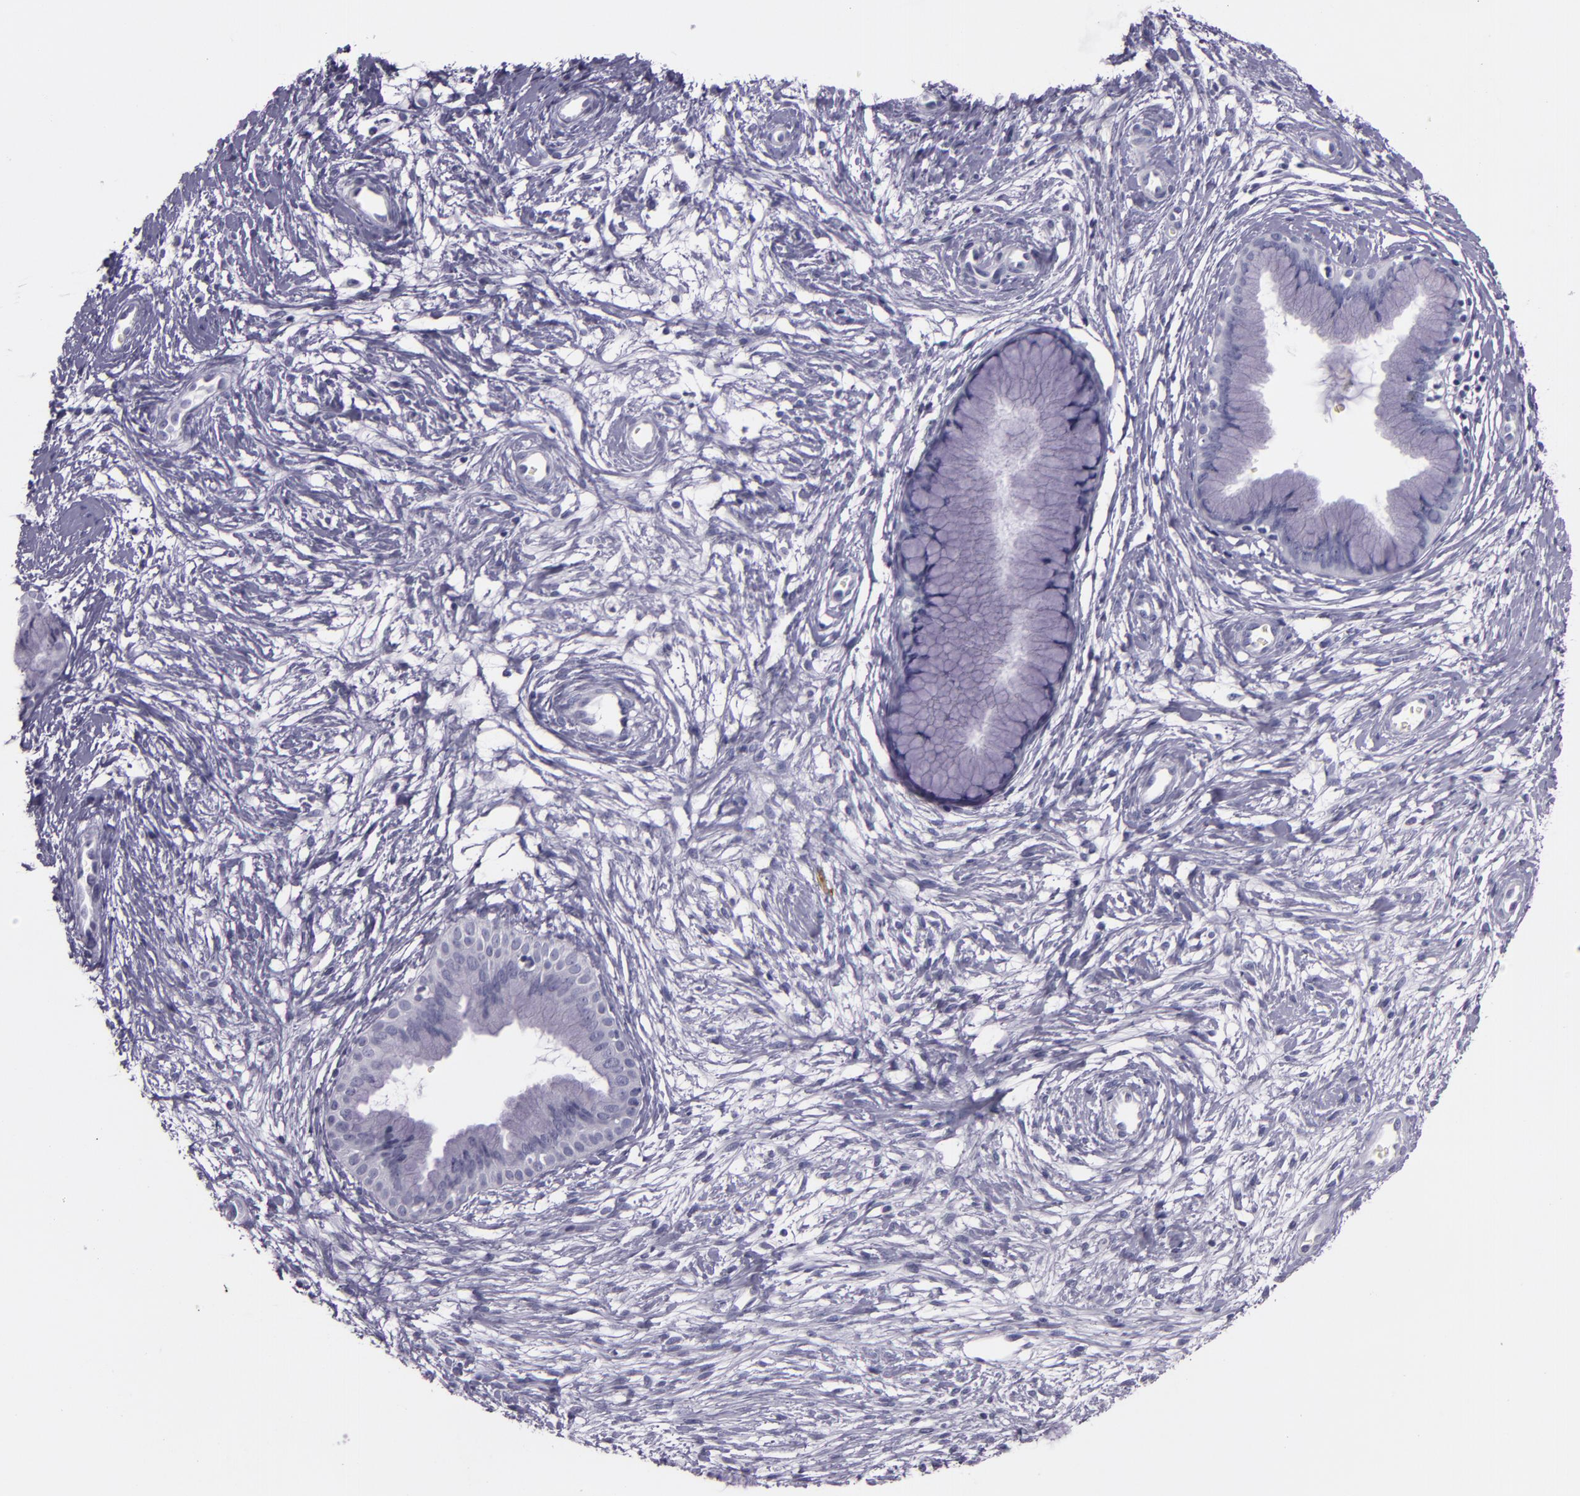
{"staining": {"intensity": "negative", "quantity": "none", "location": "none"}, "tissue": "cervix", "cell_type": "Glandular cells", "image_type": "normal", "snomed": [{"axis": "morphology", "description": "Normal tissue, NOS"}, {"axis": "topography", "description": "Cervix"}], "caption": "Glandular cells are negative for brown protein staining in benign cervix. (Stains: DAB (3,3'-diaminobenzidine) immunohistochemistry with hematoxylin counter stain, Microscopy: brightfield microscopy at high magnification).", "gene": "INA", "patient": {"sex": "female", "age": 39}}